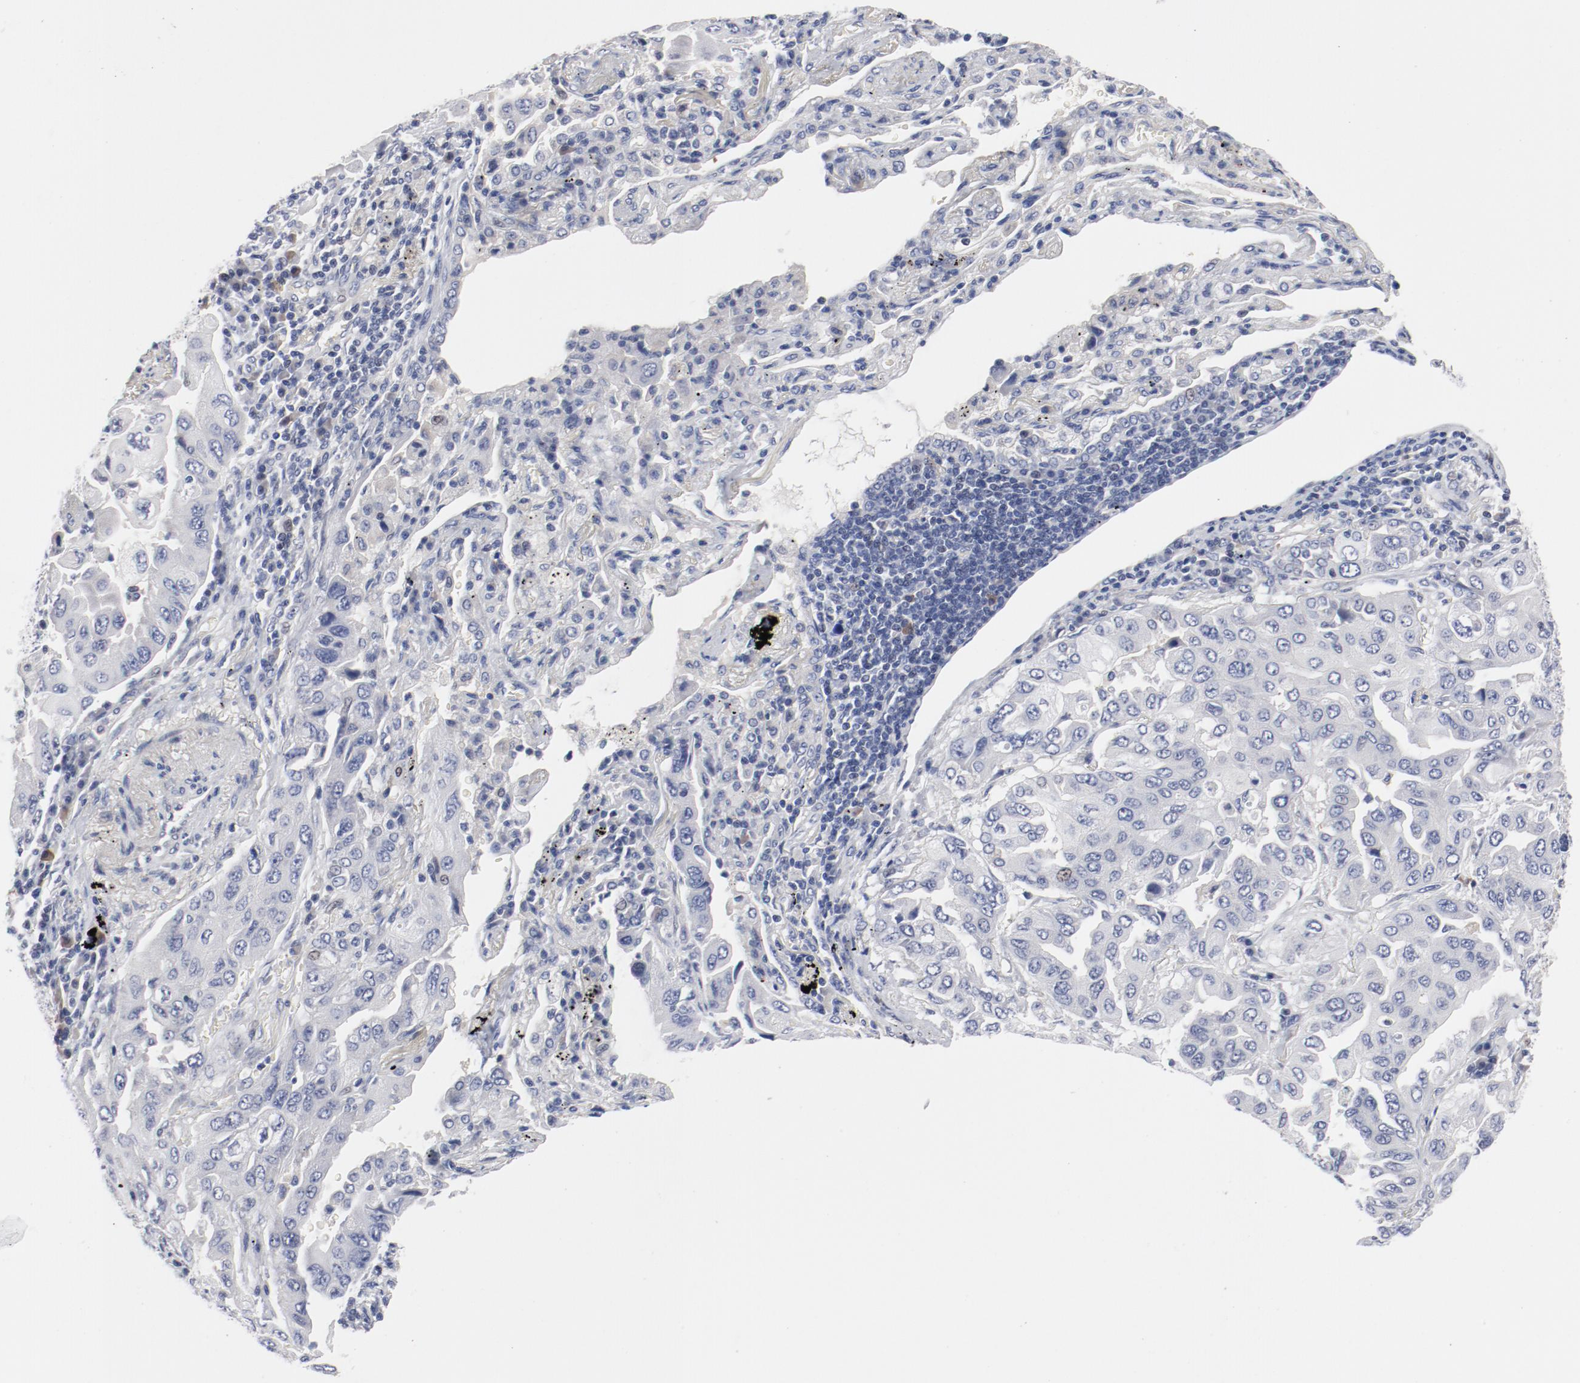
{"staining": {"intensity": "negative", "quantity": "none", "location": "none"}, "tissue": "lung cancer", "cell_type": "Tumor cells", "image_type": "cancer", "snomed": [{"axis": "morphology", "description": "Adenocarcinoma, NOS"}, {"axis": "topography", "description": "Lung"}], "caption": "Tumor cells show no significant expression in lung adenocarcinoma.", "gene": "KCNK13", "patient": {"sex": "female", "age": 65}}